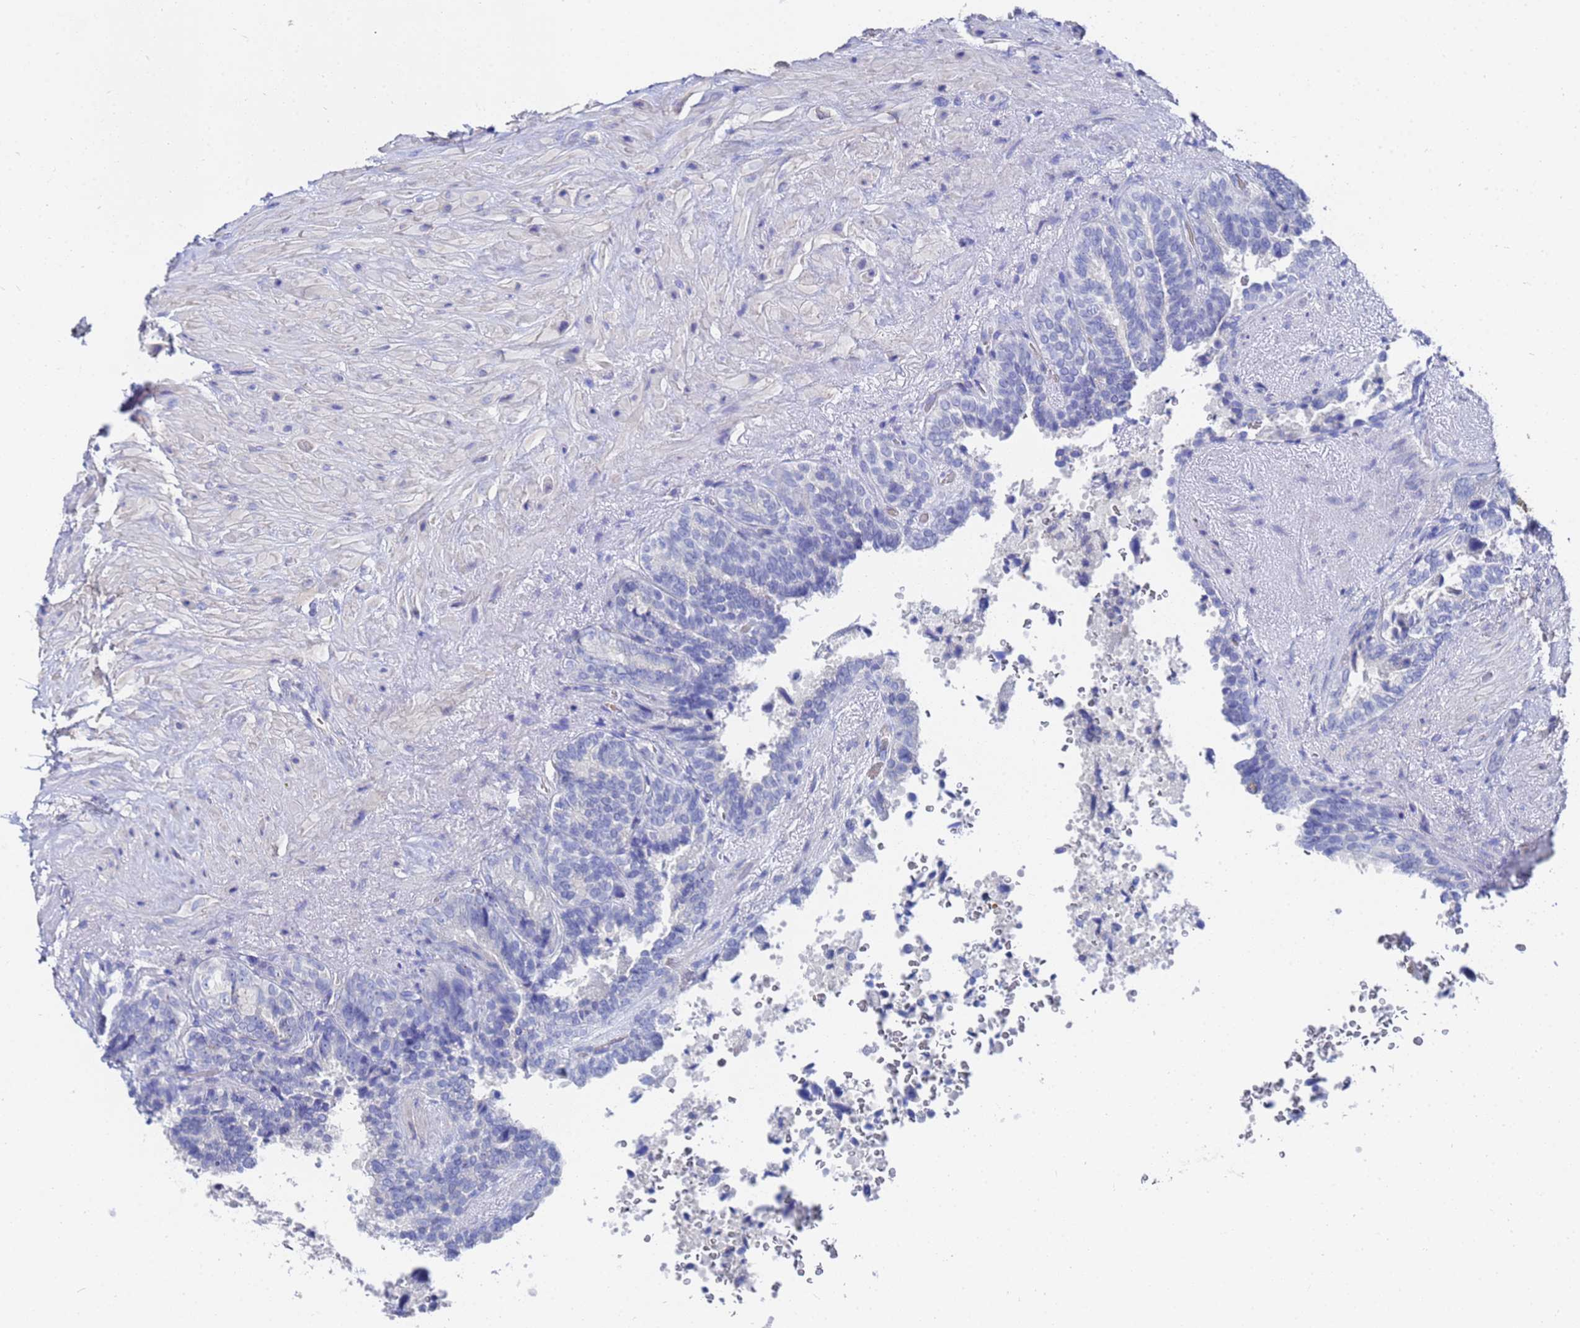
{"staining": {"intensity": "negative", "quantity": "none", "location": "none"}, "tissue": "seminal vesicle", "cell_type": "Glandular cells", "image_type": "normal", "snomed": [{"axis": "morphology", "description": "Normal tissue, NOS"}, {"axis": "topography", "description": "Seminal veicle"}, {"axis": "topography", "description": "Peripheral nerve tissue"}], "caption": "This is a image of immunohistochemistry staining of normal seminal vesicle, which shows no staining in glandular cells. The staining was performed using DAB to visualize the protein expression in brown, while the nuclei were stained in blue with hematoxylin (Magnification: 20x).", "gene": "ZNF26", "patient": {"sex": "male", "age": 63}}